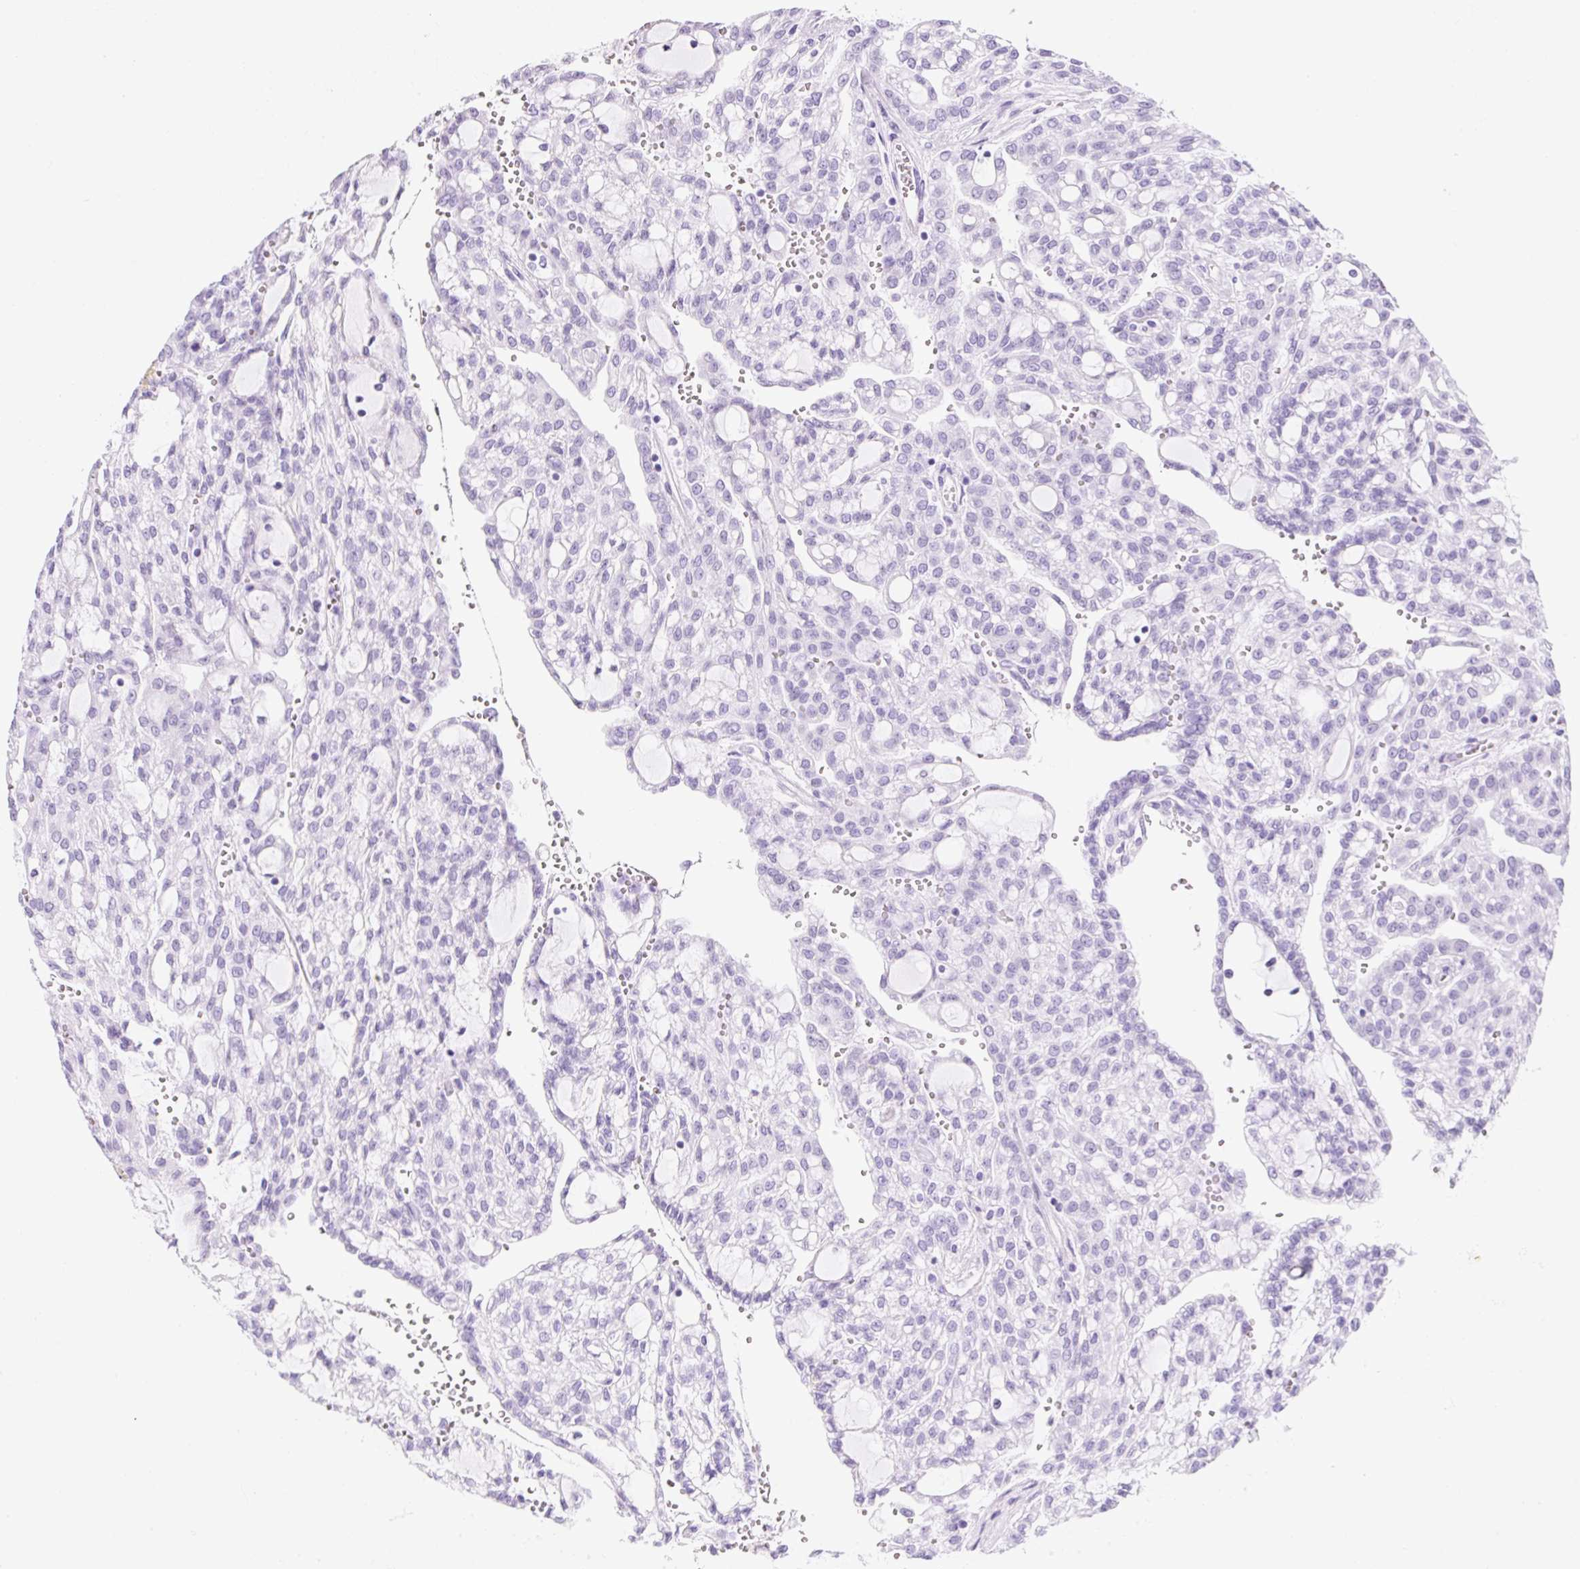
{"staining": {"intensity": "negative", "quantity": "none", "location": "none"}, "tissue": "renal cancer", "cell_type": "Tumor cells", "image_type": "cancer", "snomed": [{"axis": "morphology", "description": "Adenocarcinoma, NOS"}, {"axis": "topography", "description": "Kidney"}], "caption": "Immunohistochemistry image of renal cancer stained for a protein (brown), which exhibits no positivity in tumor cells.", "gene": "ZNF121", "patient": {"sex": "male", "age": 63}}